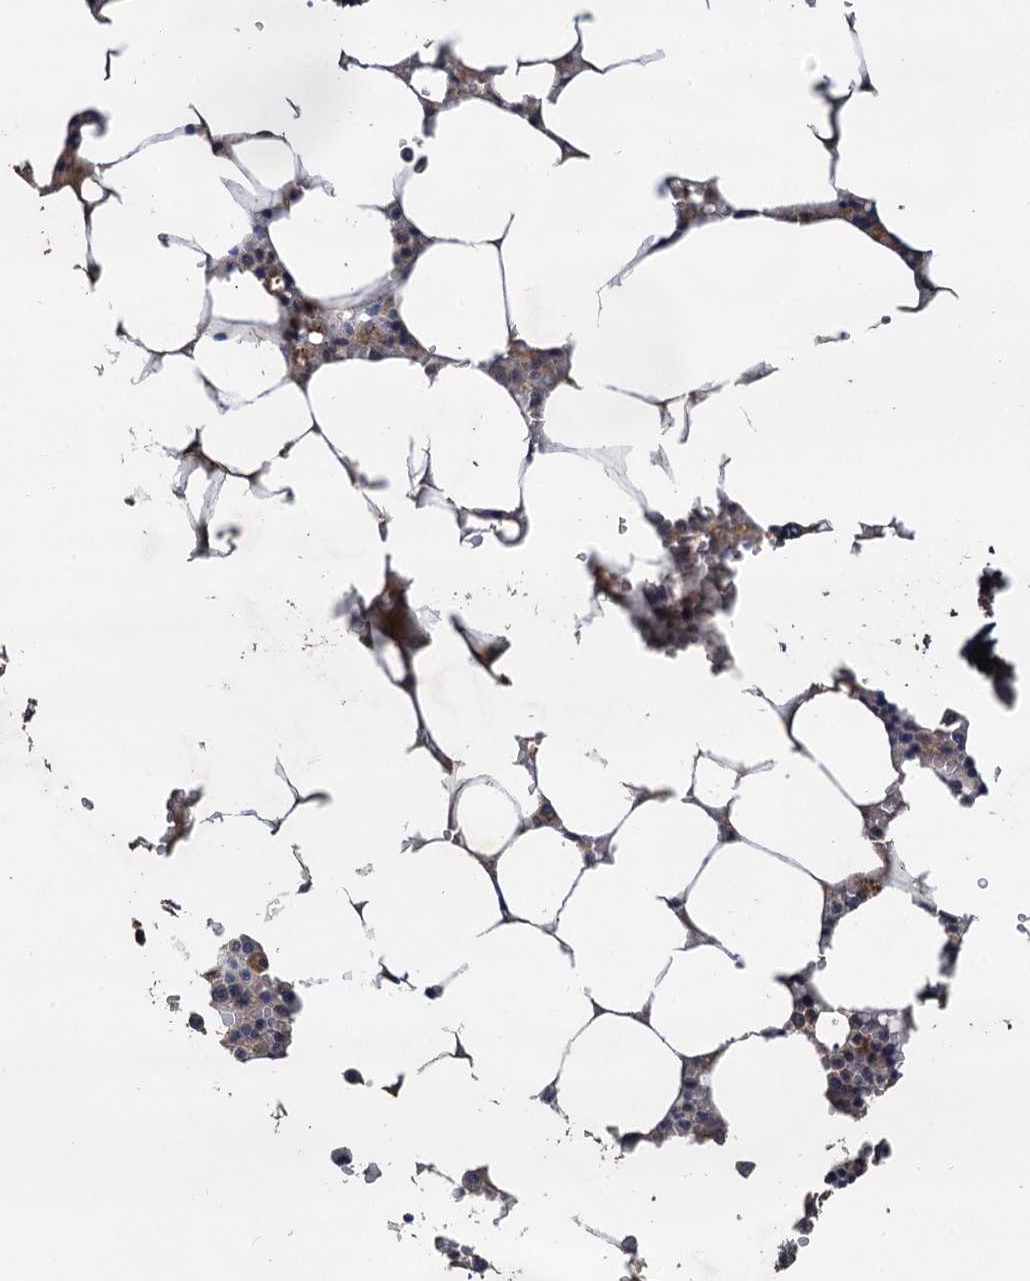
{"staining": {"intensity": "moderate", "quantity": "<25%", "location": "cytoplasmic/membranous"}, "tissue": "bone marrow", "cell_type": "Hematopoietic cells", "image_type": "normal", "snomed": [{"axis": "morphology", "description": "Normal tissue, NOS"}, {"axis": "topography", "description": "Bone marrow"}], "caption": "A brown stain shows moderate cytoplasmic/membranous expression of a protein in hematopoietic cells of normal bone marrow. The staining was performed using DAB, with brown indicating positive protein expression. Nuclei are stained blue with hematoxylin.", "gene": "TMEM39B", "patient": {"sex": "male", "age": 70}}